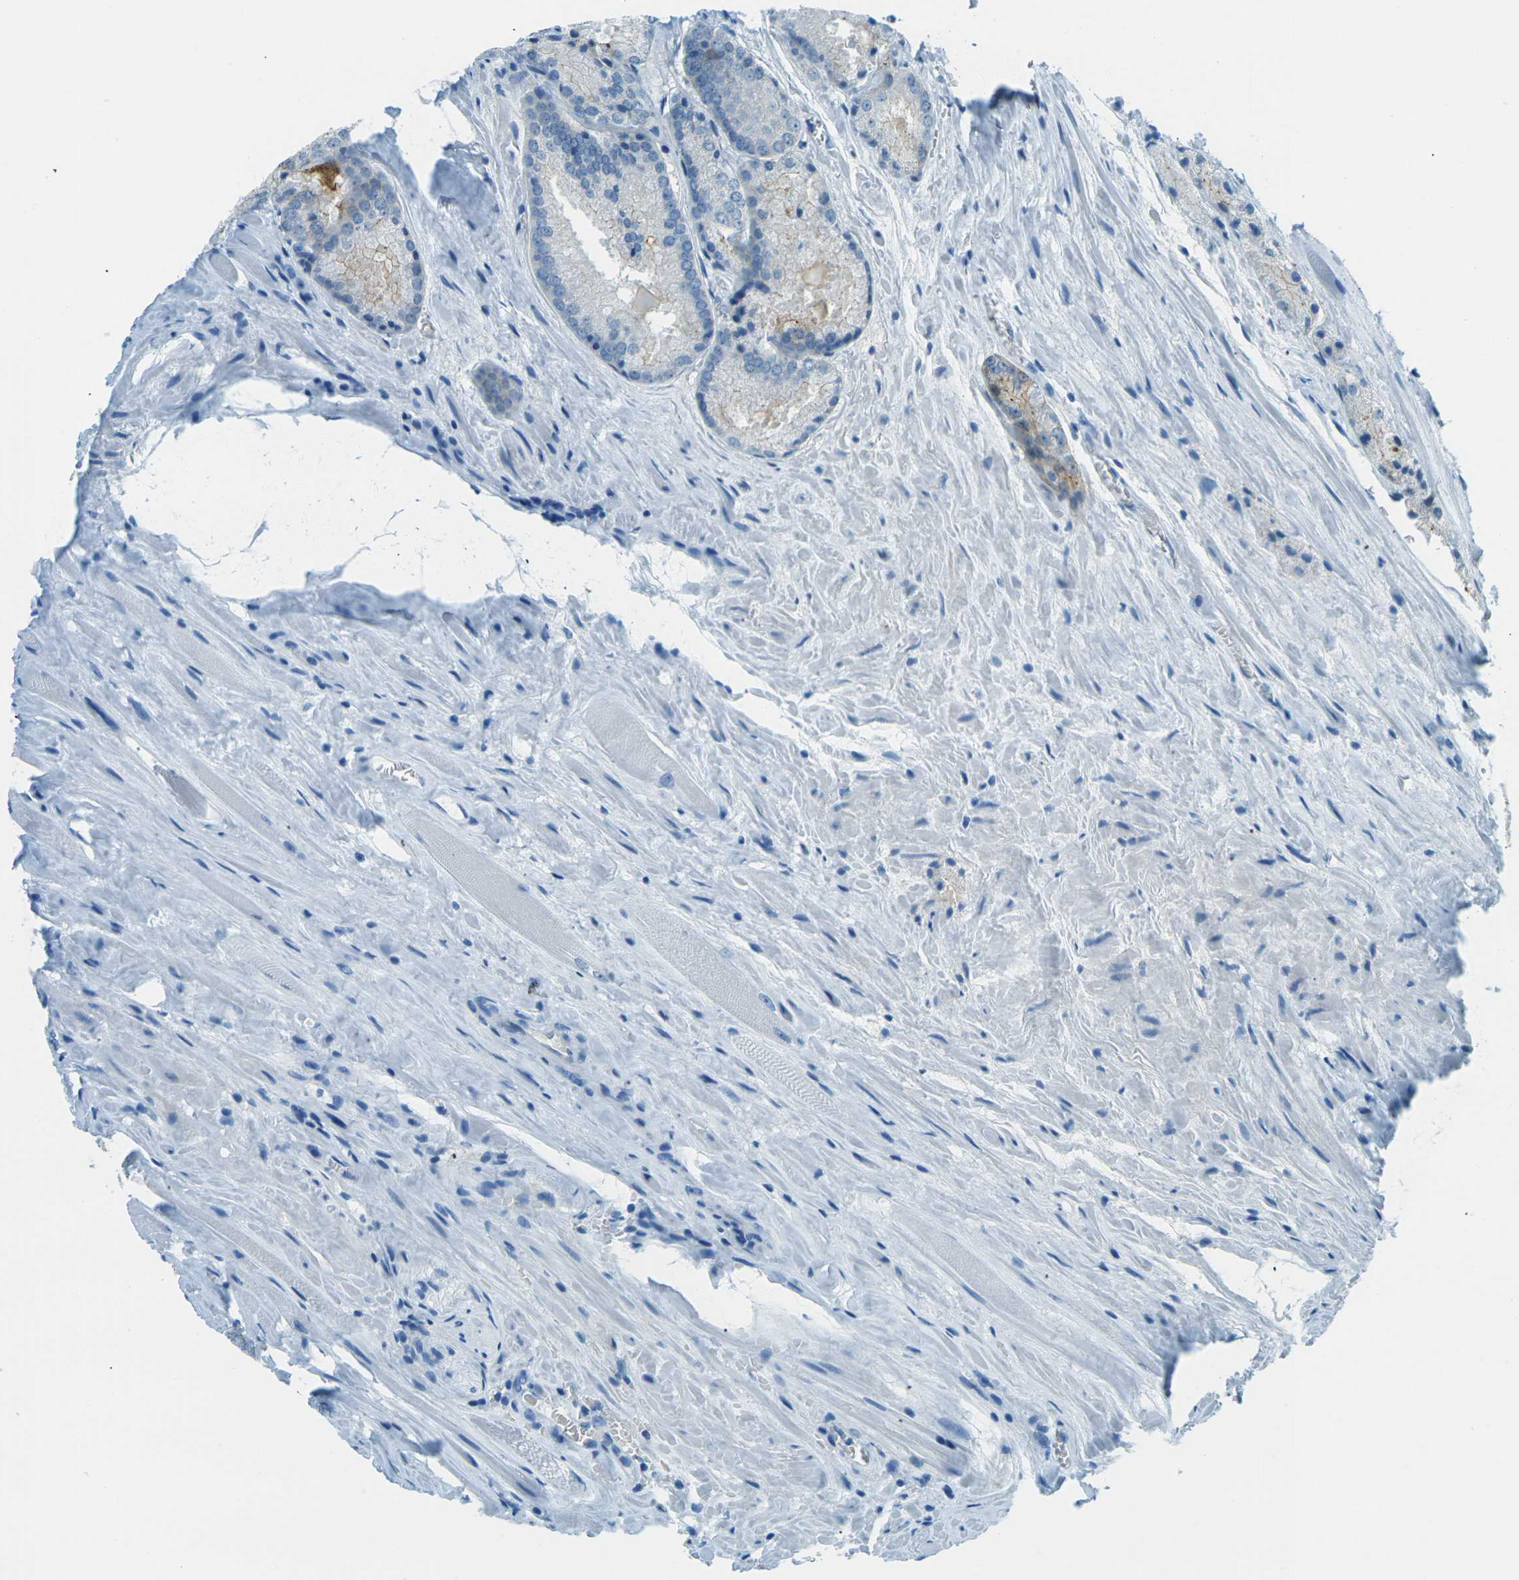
{"staining": {"intensity": "weak", "quantity": "<25%", "location": "cytoplasmic/membranous"}, "tissue": "prostate cancer", "cell_type": "Tumor cells", "image_type": "cancer", "snomed": [{"axis": "morphology", "description": "Adenocarcinoma, Low grade"}, {"axis": "topography", "description": "Prostate"}], "caption": "Tumor cells are negative for brown protein staining in prostate adenocarcinoma (low-grade).", "gene": "OCLN", "patient": {"sex": "male", "age": 64}}